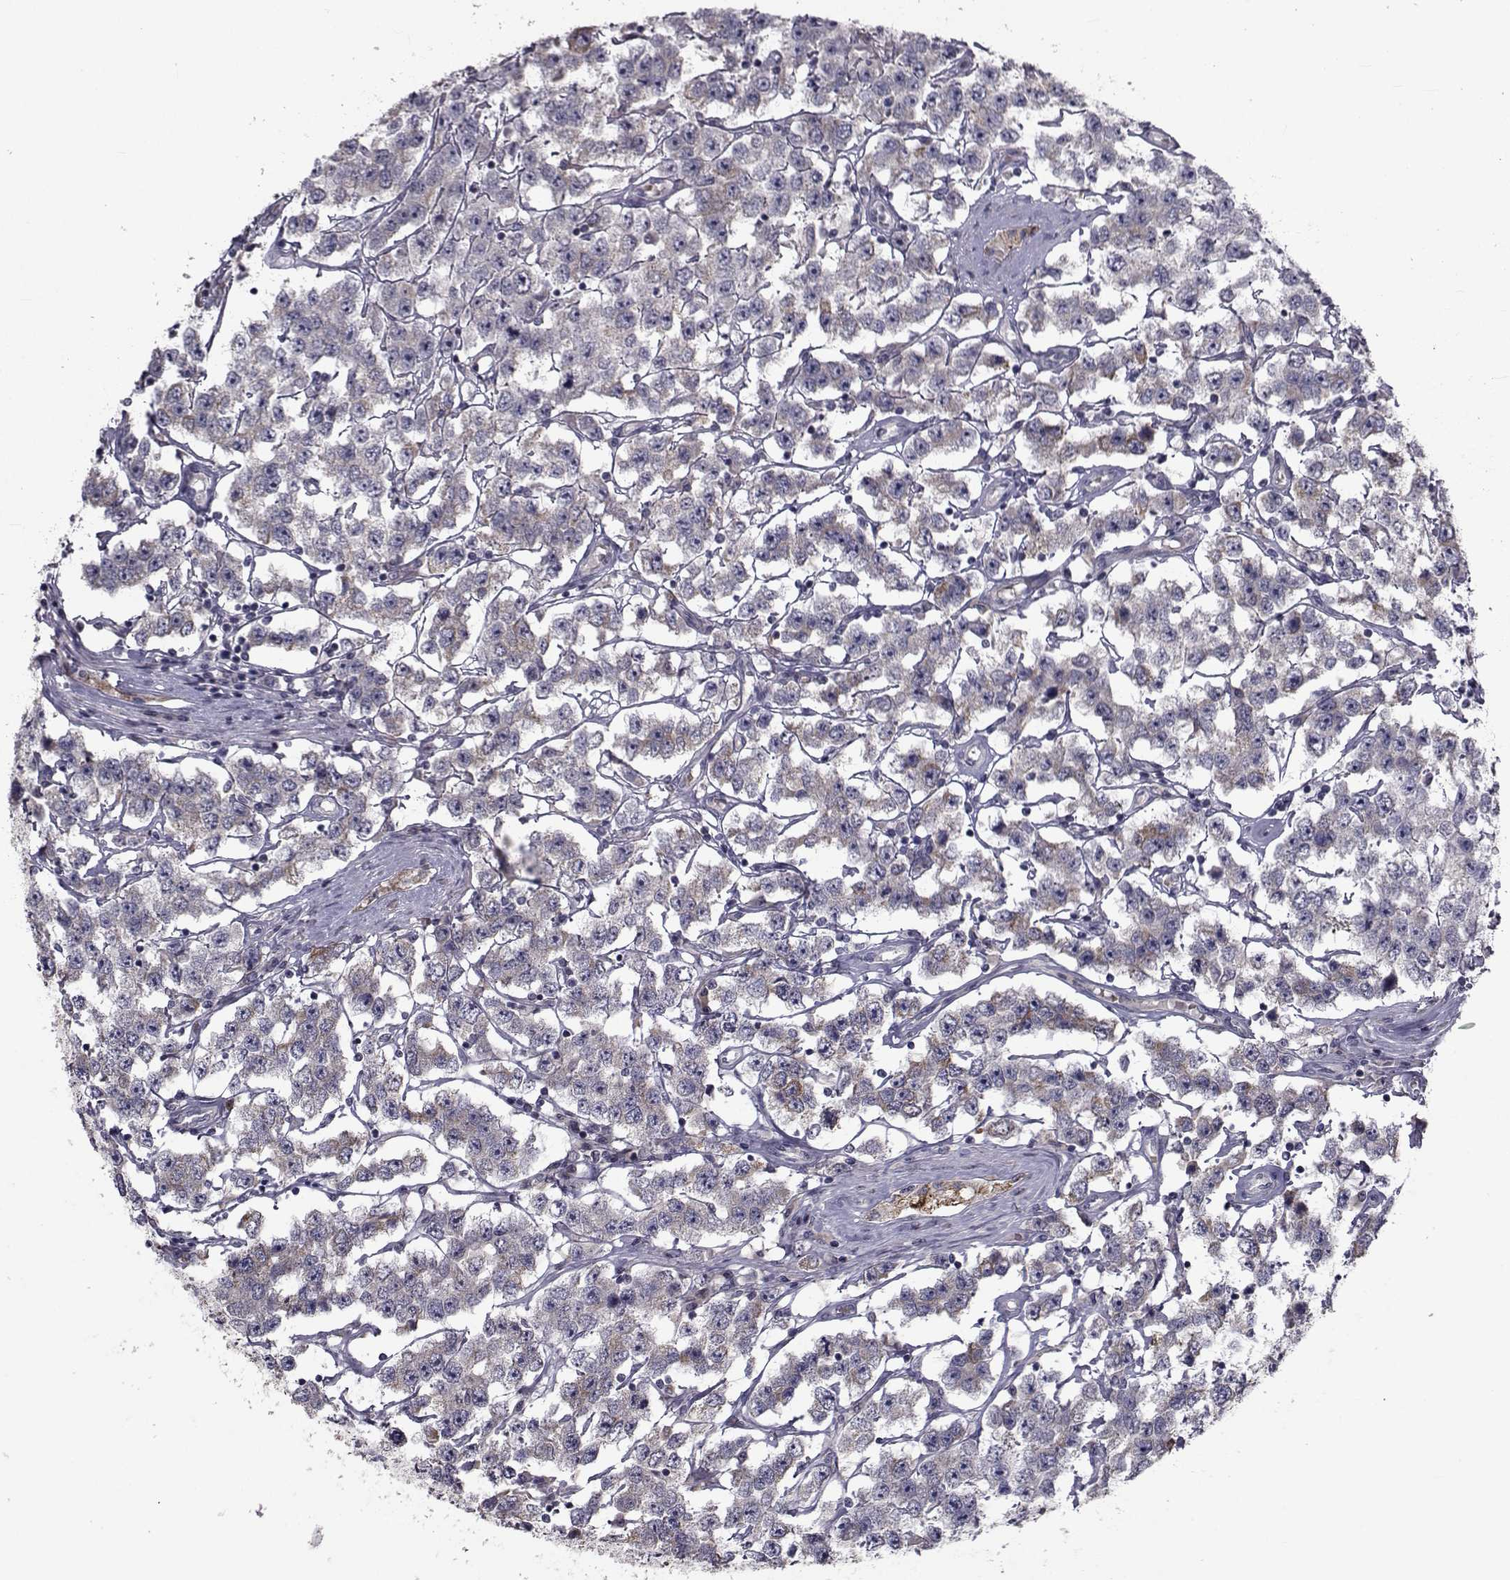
{"staining": {"intensity": "negative", "quantity": "none", "location": "none"}, "tissue": "testis cancer", "cell_type": "Tumor cells", "image_type": "cancer", "snomed": [{"axis": "morphology", "description": "Seminoma, NOS"}, {"axis": "topography", "description": "Testis"}], "caption": "Human testis cancer (seminoma) stained for a protein using IHC reveals no staining in tumor cells.", "gene": "FDXR", "patient": {"sex": "male", "age": 52}}